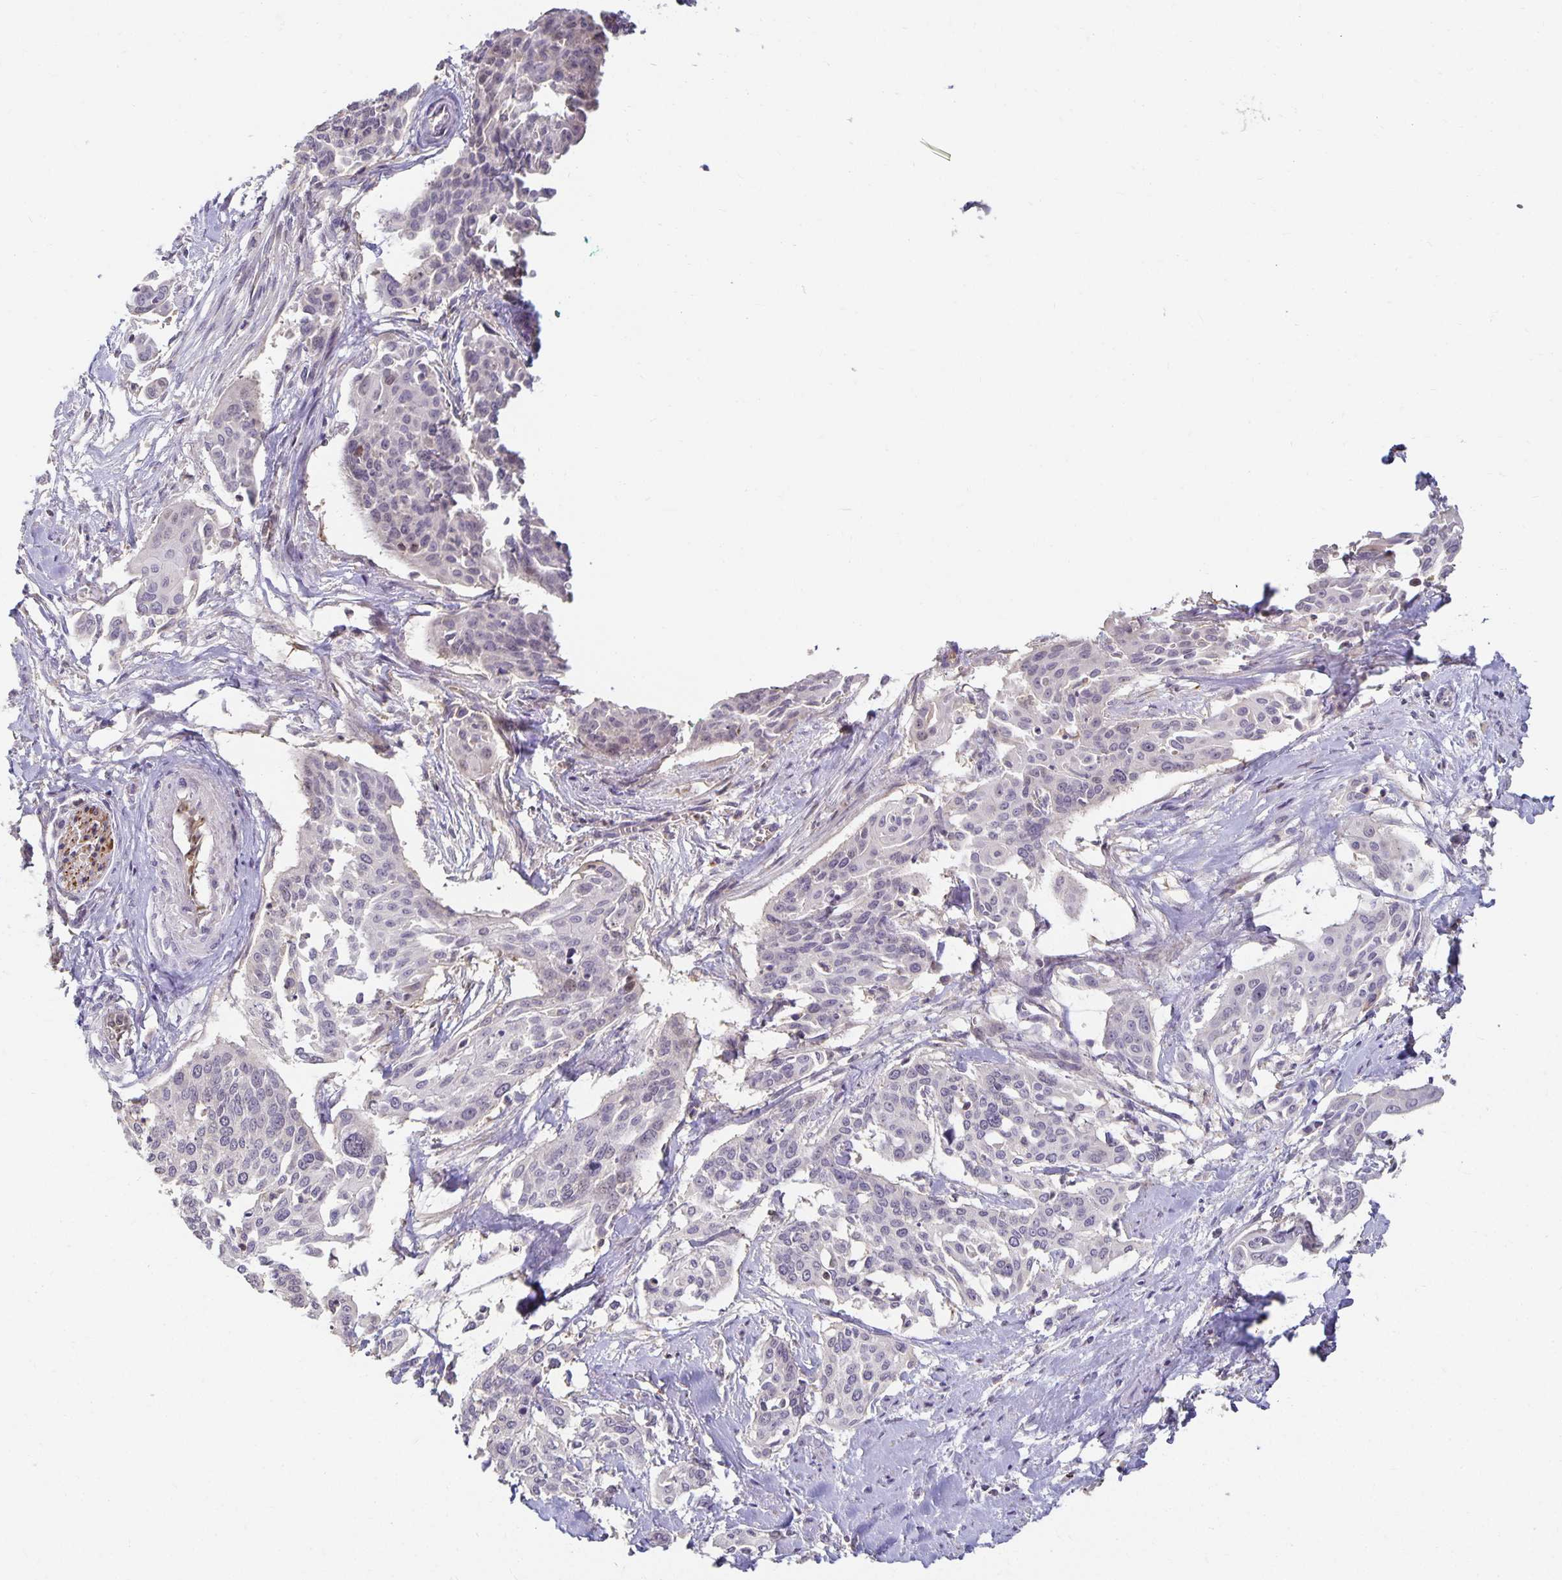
{"staining": {"intensity": "negative", "quantity": "none", "location": "none"}, "tissue": "cervical cancer", "cell_type": "Tumor cells", "image_type": "cancer", "snomed": [{"axis": "morphology", "description": "Squamous cell carcinoma, NOS"}, {"axis": "topography", "description": "Cervix"}], "caption": "Immunohistochemistry of cervical squamous cell carcinoma exhibits no positivity in tumor cells.", "gene": "CST6", "patient": {"sex": "female", "age": 44}}